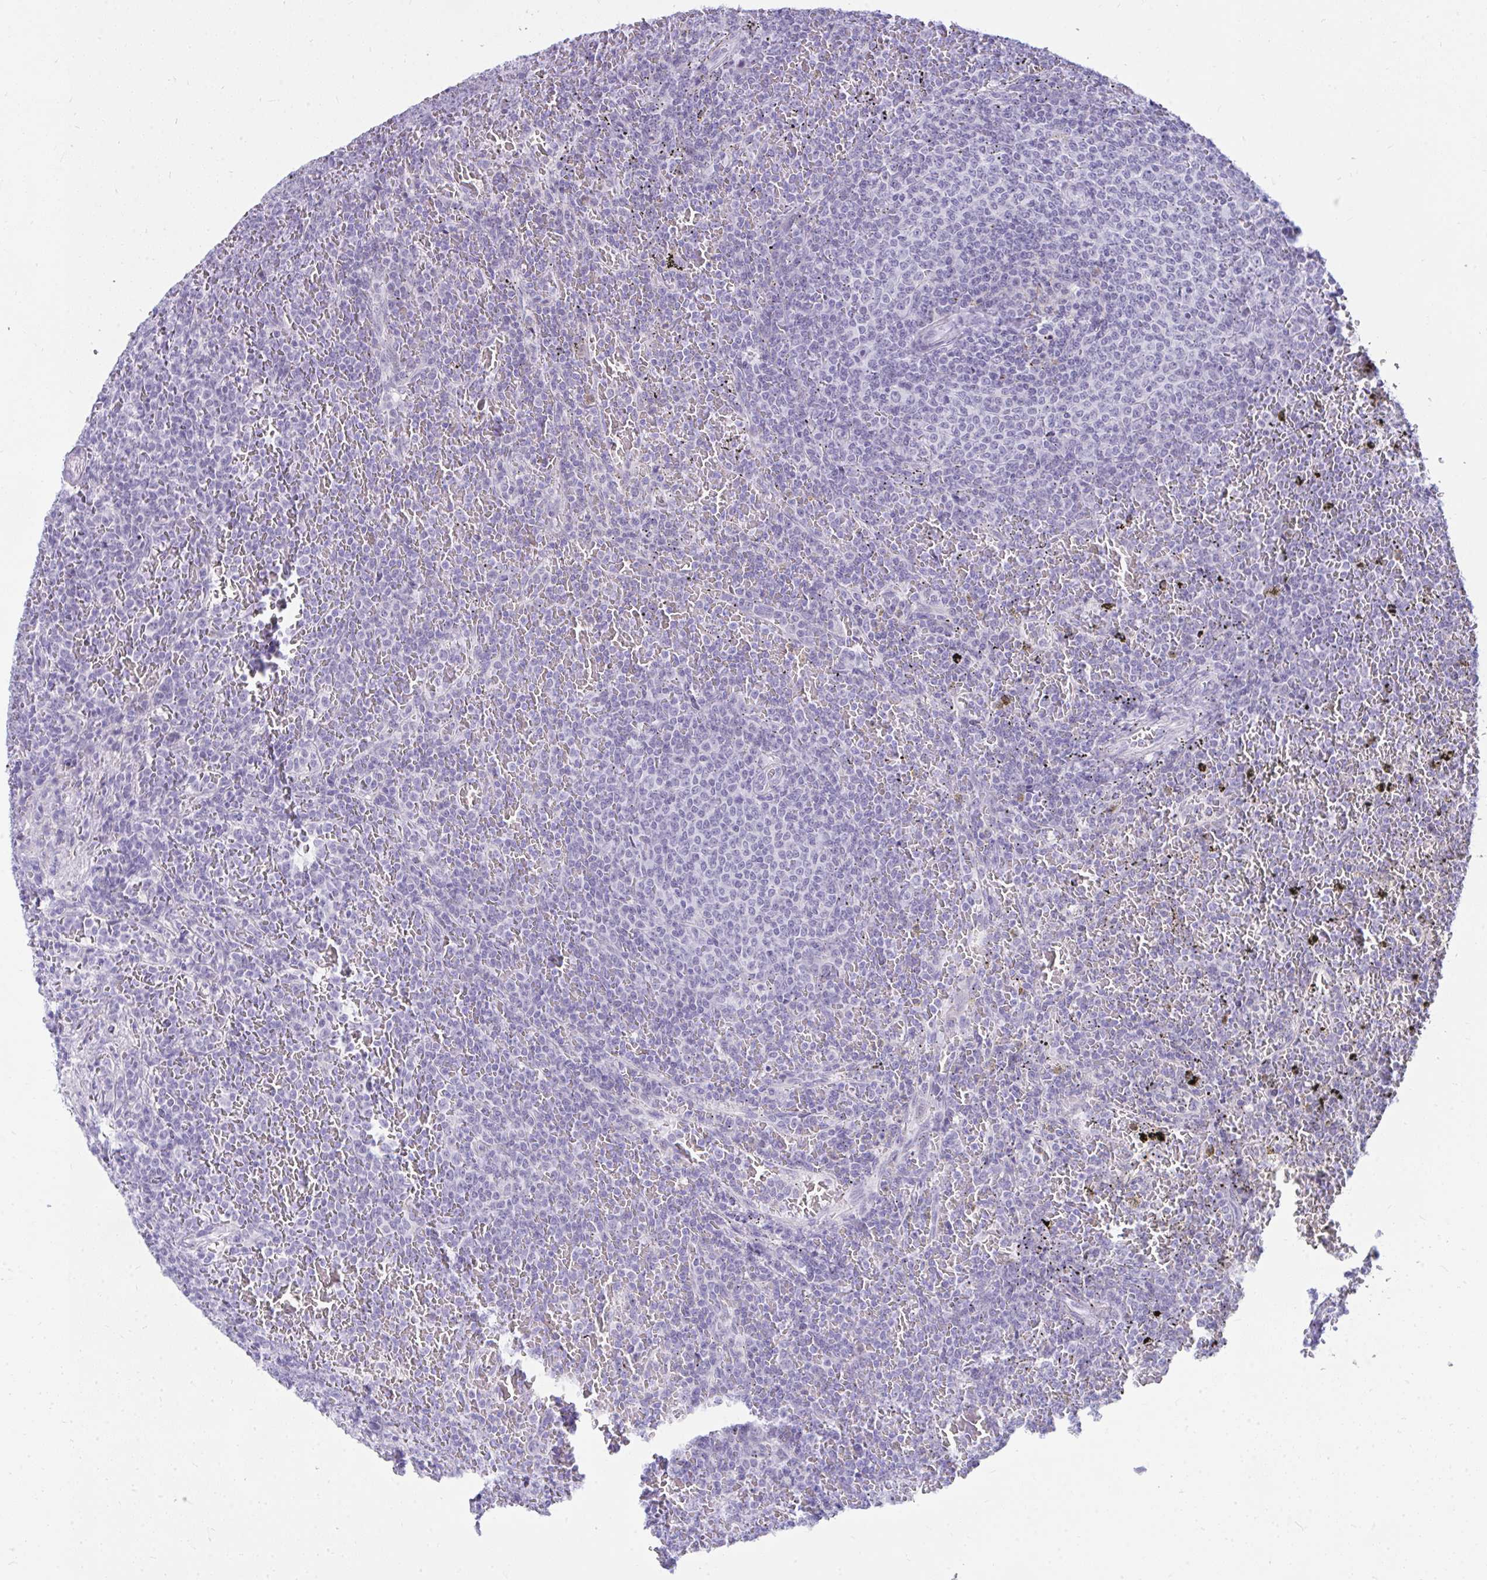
{"staining": {"intensity": "negative", "quantity": "none", "location": "none"}, "tissue": "lymphoma", "cell_type": "Tumor cells", "image_type": "cancer", "snomed": [{"axis": "morphology", "description": "Malignant lymphoma, non-Hodgkin's type, Low grade"}, {"axis": "topography", "description": "Spleen"}], "caption": "There is no significant positivity in tumor cells of lymphoma.", "gene": "OR5F1", "patient": {"sex": "female", "age": 77}}